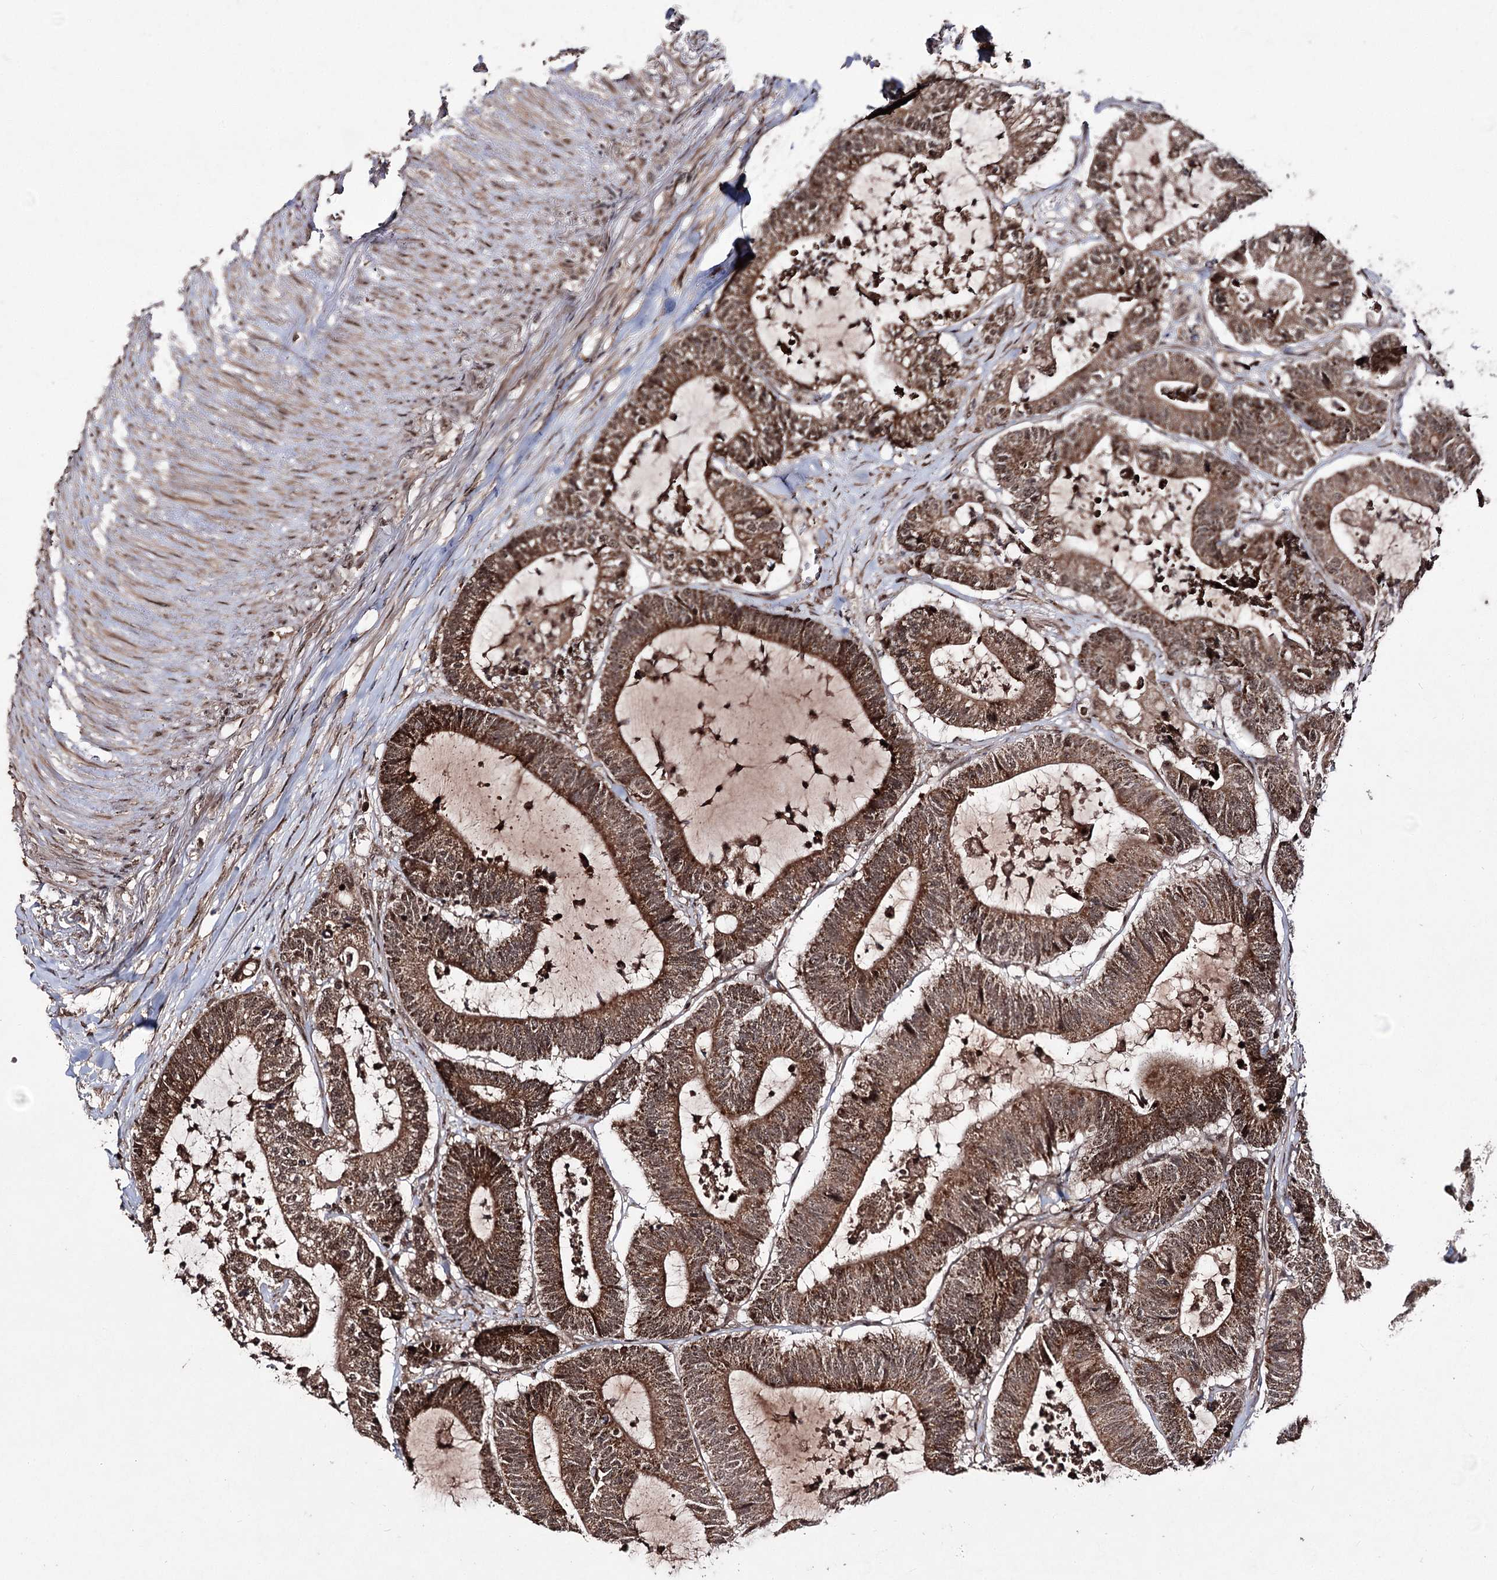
{"staining": {"intensity": "strong", "quantity": ">75%", "location": "cytoplasmic/membranous"}, "tissue": "colorectal cancer", "cell_type": "Tumor cells", "image_type": "cancer", "snomed": [{"axis": "morphology", "description": "Adenocarcinoma, NOS"}, {"axis": "topography", "description": "Colon"}], "caption": "A high-resolution photomicrograph shows IHC staining of colorectal cancer, which displays strong cytoplasmic/membranous staining in approximately >75% of tumor cells. (DAB (3,3'-diaminobenzidine) = brown stain, brightfield microscopy at high magnification).", "gene": "FAM53B", "patient": {"sex": "female", "age": 84}}